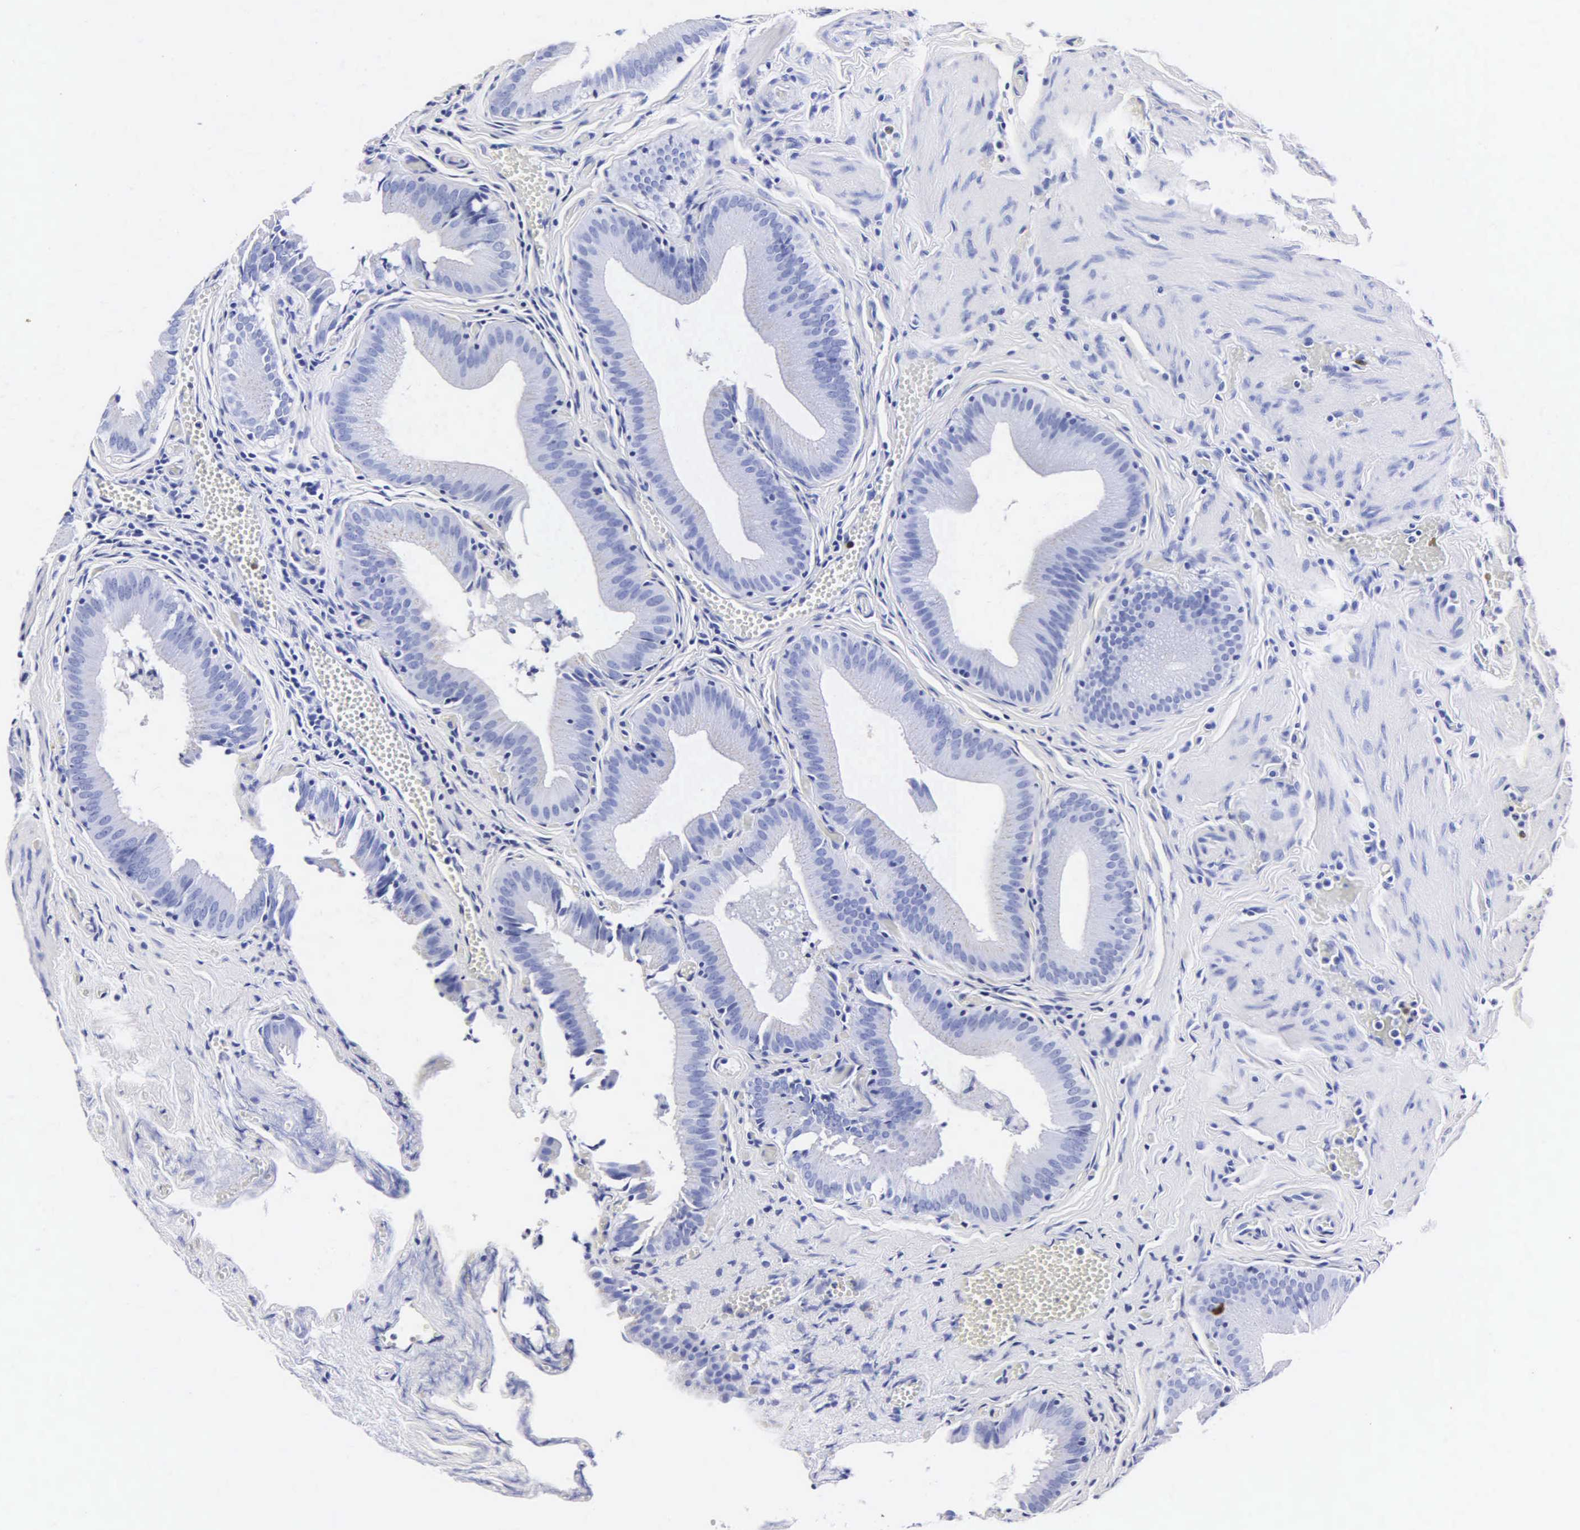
{"staining": {"intensity": "negative", "quantity": "none", "location": "none"}, "tissue": "gallbladder", "cell_type": "Glandular cells", "image_type": "normal", "snomed": [{"axis": "morphology", "description": "Normal tissue, NOS"}, {"axis": "topography", "description": "Gallbladder"}], "caption": "The immunohistochemistry (IHC) histopathology image has no significant expression in glandular cells of gallbladder. (DAB immunohistochemistry (IHC) with hematoxylin counter stain).", "gene": "MB", "patient": {"sex": "female", "age": 44}}